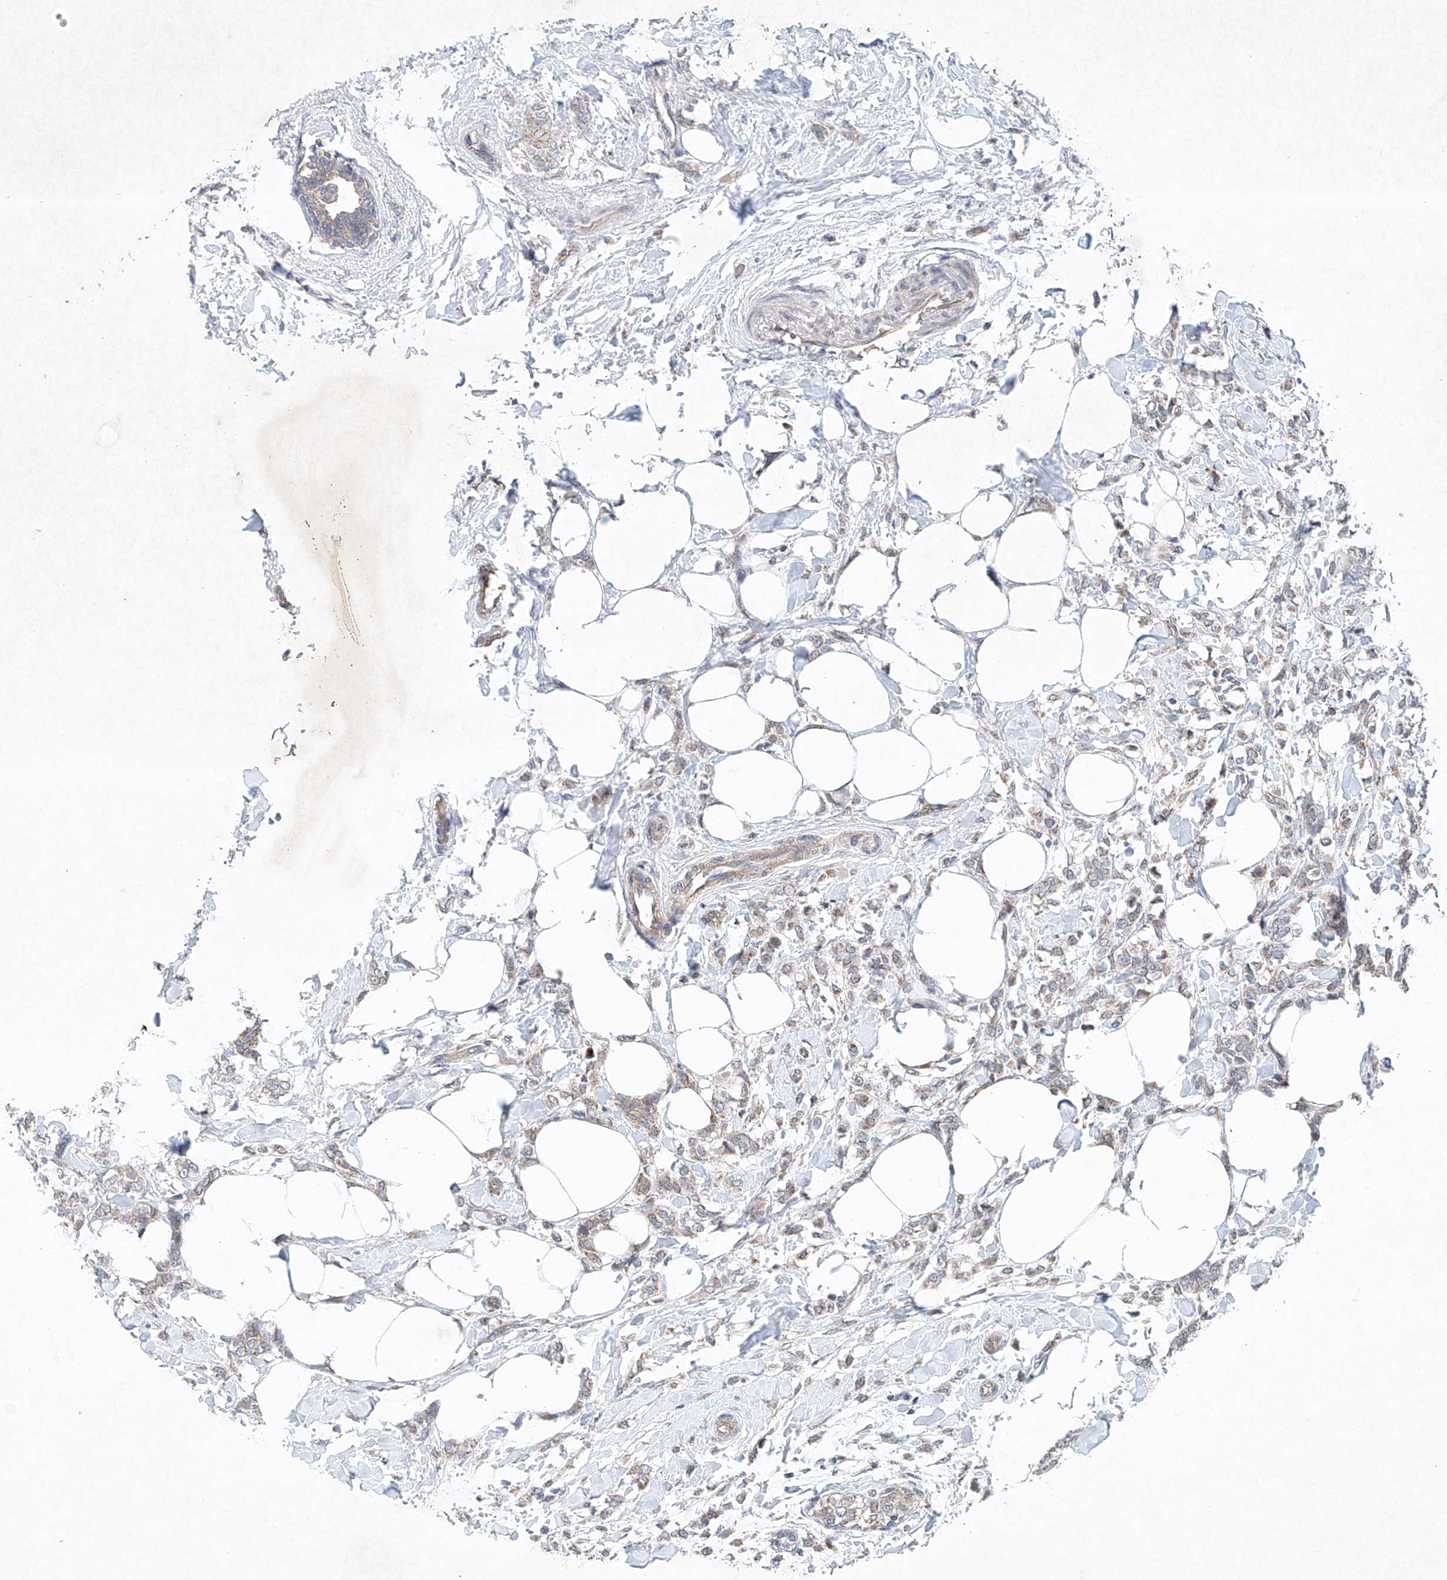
{"staining": {"intensity": "weak", "quantity": "25%-75%", "location": "cytoplasmic/membranous"}, "tissue": "breast cancer", "cell_type": "Tumor cells", "image_type": "cancer", "snomed": [{"axis": "morphology", "description": "Lobular carcinoma, in situ"}, {"axis": "morphology", "description": "Lobular carcinoma"}, {"axis": "topography", "description": "Breast"}], "caption": "IHC photomicrograph of human lobular carcinoma in situ (breast) stained for a protein (brown), which exhibits low levels of weak cytoplasmic/membranous positivity in approximately 25%-75% of tumor cells.", "gene": "FASTK", "patient": {"sex": "female", "age": 41}}